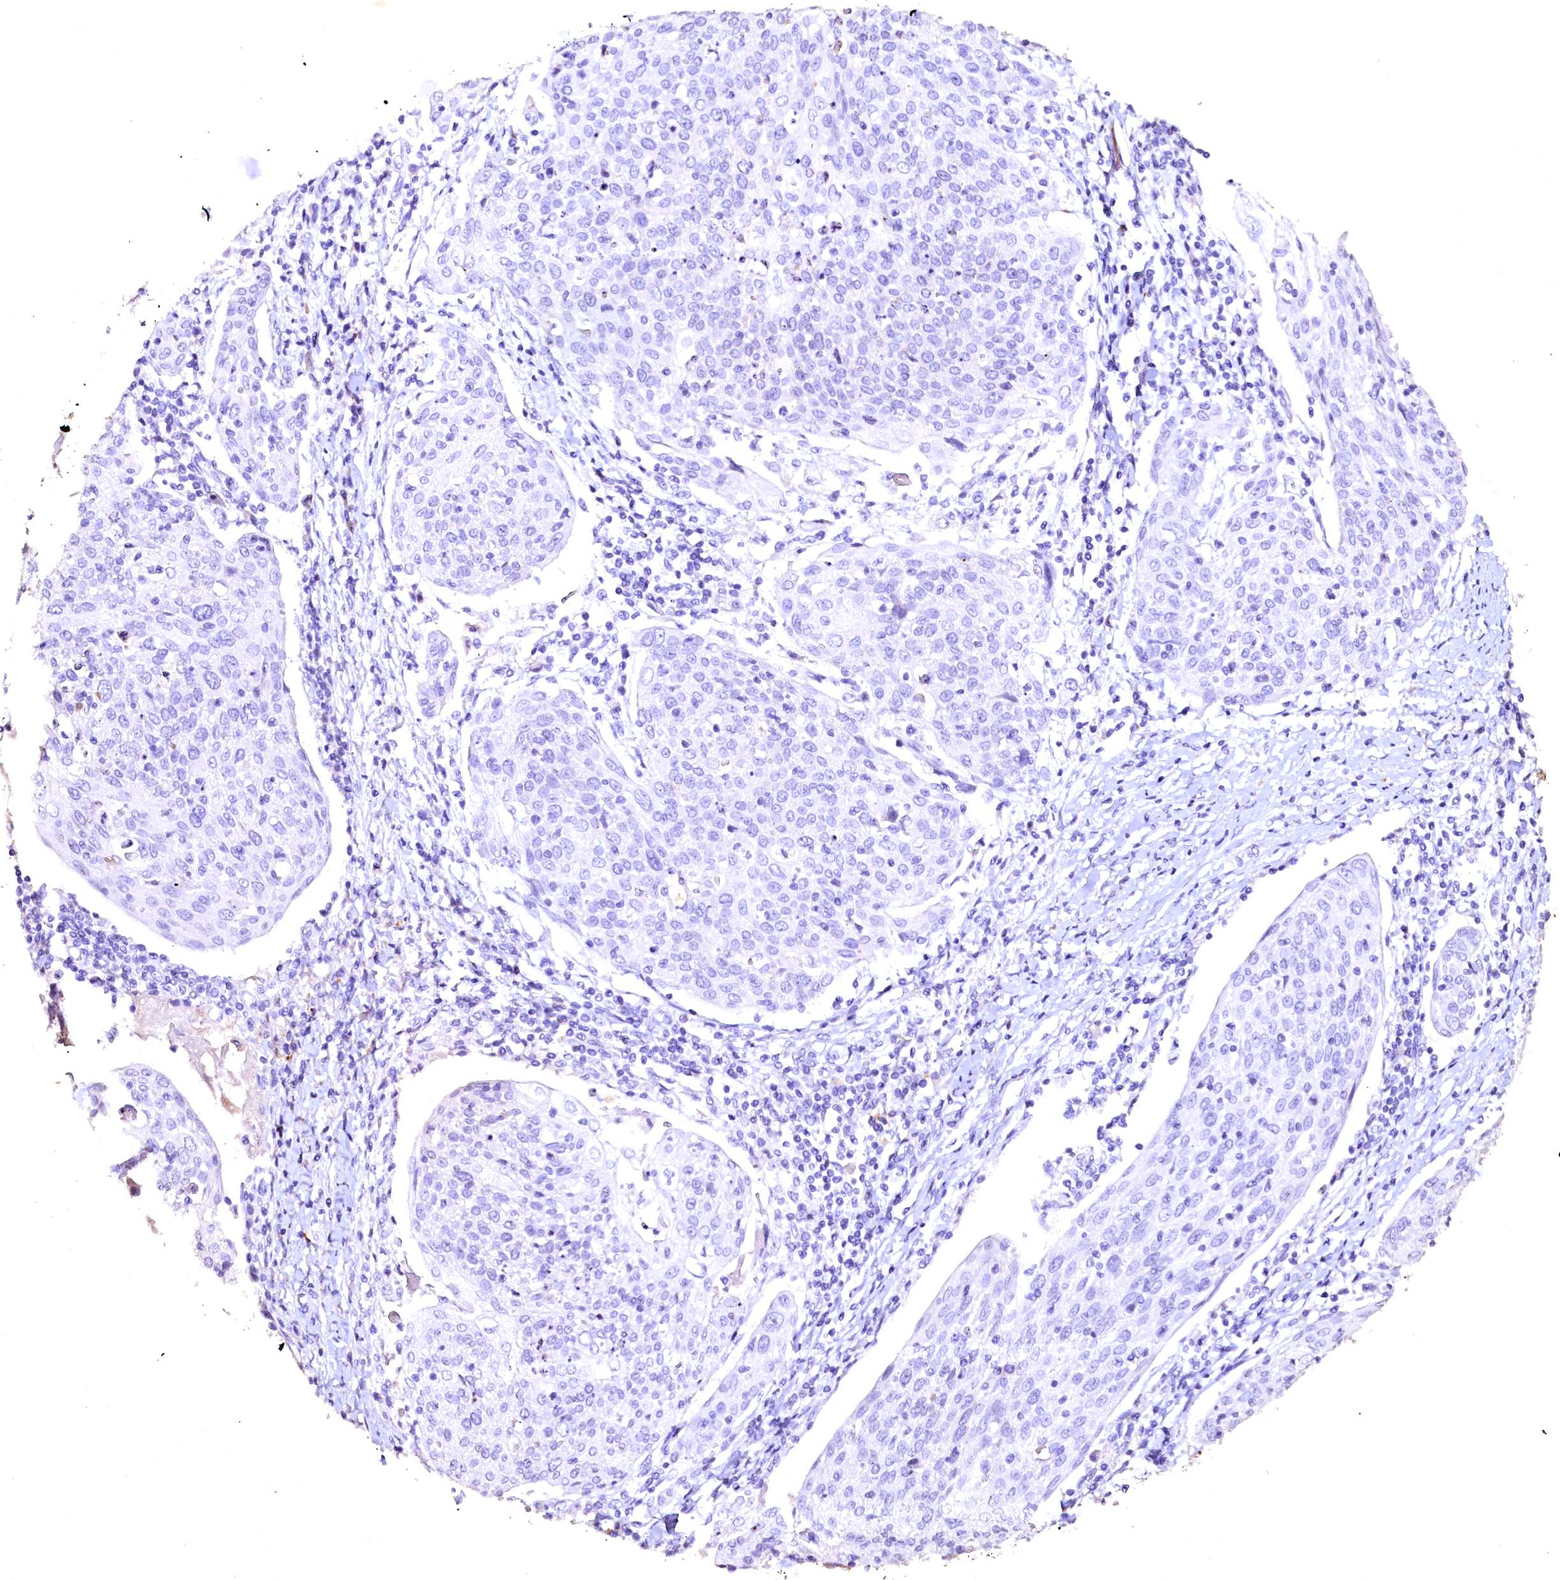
{"staining": {"intensity": "negative", "quantity": "none", "location": "none"}, "tissue": "cervical cancer", "cell_type": "Tumor cells", "image_type": "cancer", "snomed": [{"axis": "morphology", "description": "Squamous cell carcinoma, NOS"}, {"axis": "topography", "description": "Cervix"}], "caption": "An image of squamous cell carcinoma (cervical) stained for a protein demonstrates no brown staining in tumor cells.", "gene": "VPS36", "patient": {"sex": "female", "age": 67}}